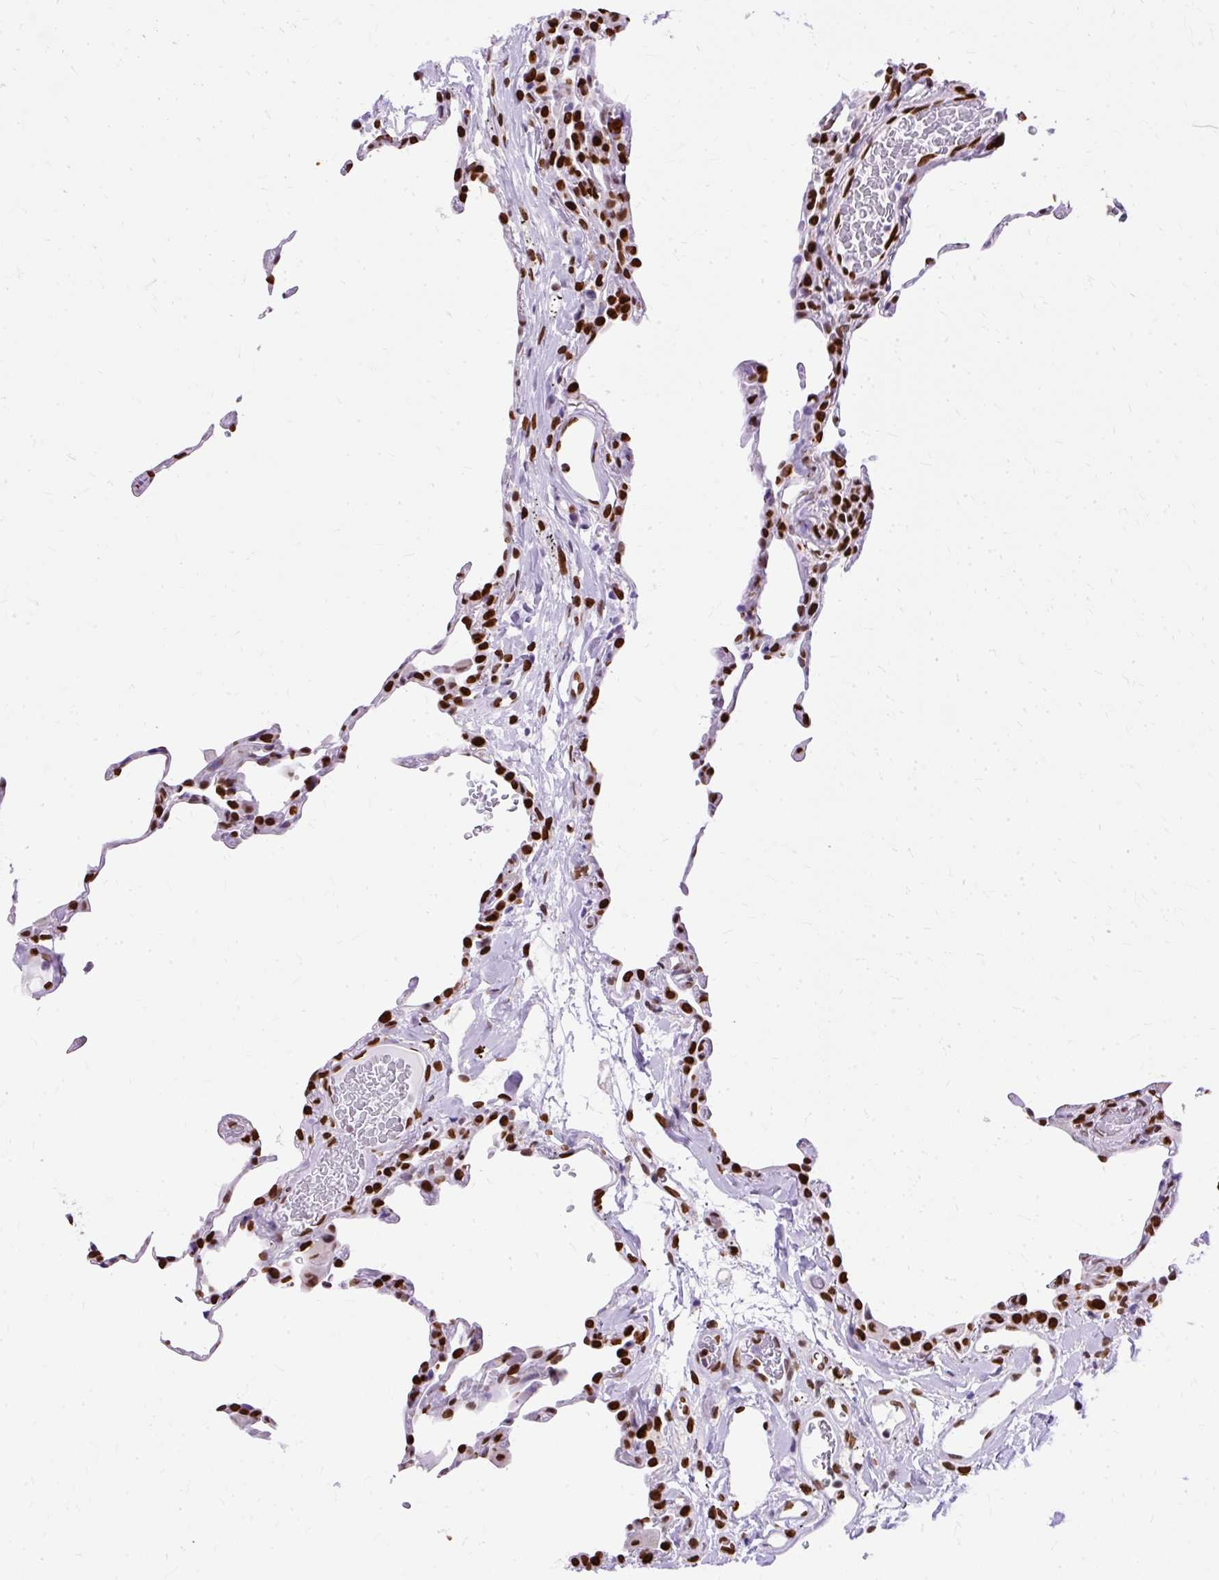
{"staining": {"intensity": "strong", "quantity": "25%-75%", "location": "nuclear"}, "tissue": "lung", "cell_type": "Alveolar cells", "image_type": "normal", "snomed": [{"axis": "morphology", "description": "Normal tissue, NOS"}, {"axis": "topography", "description": "Lung"}], "caption": "Protein expression analysis of normal human lung reveals strong nuclear positivity in about 25%-75% of alveolar cells.", "gene": "TMEM184C", "patient": {"sex": "female", "age": 57}}